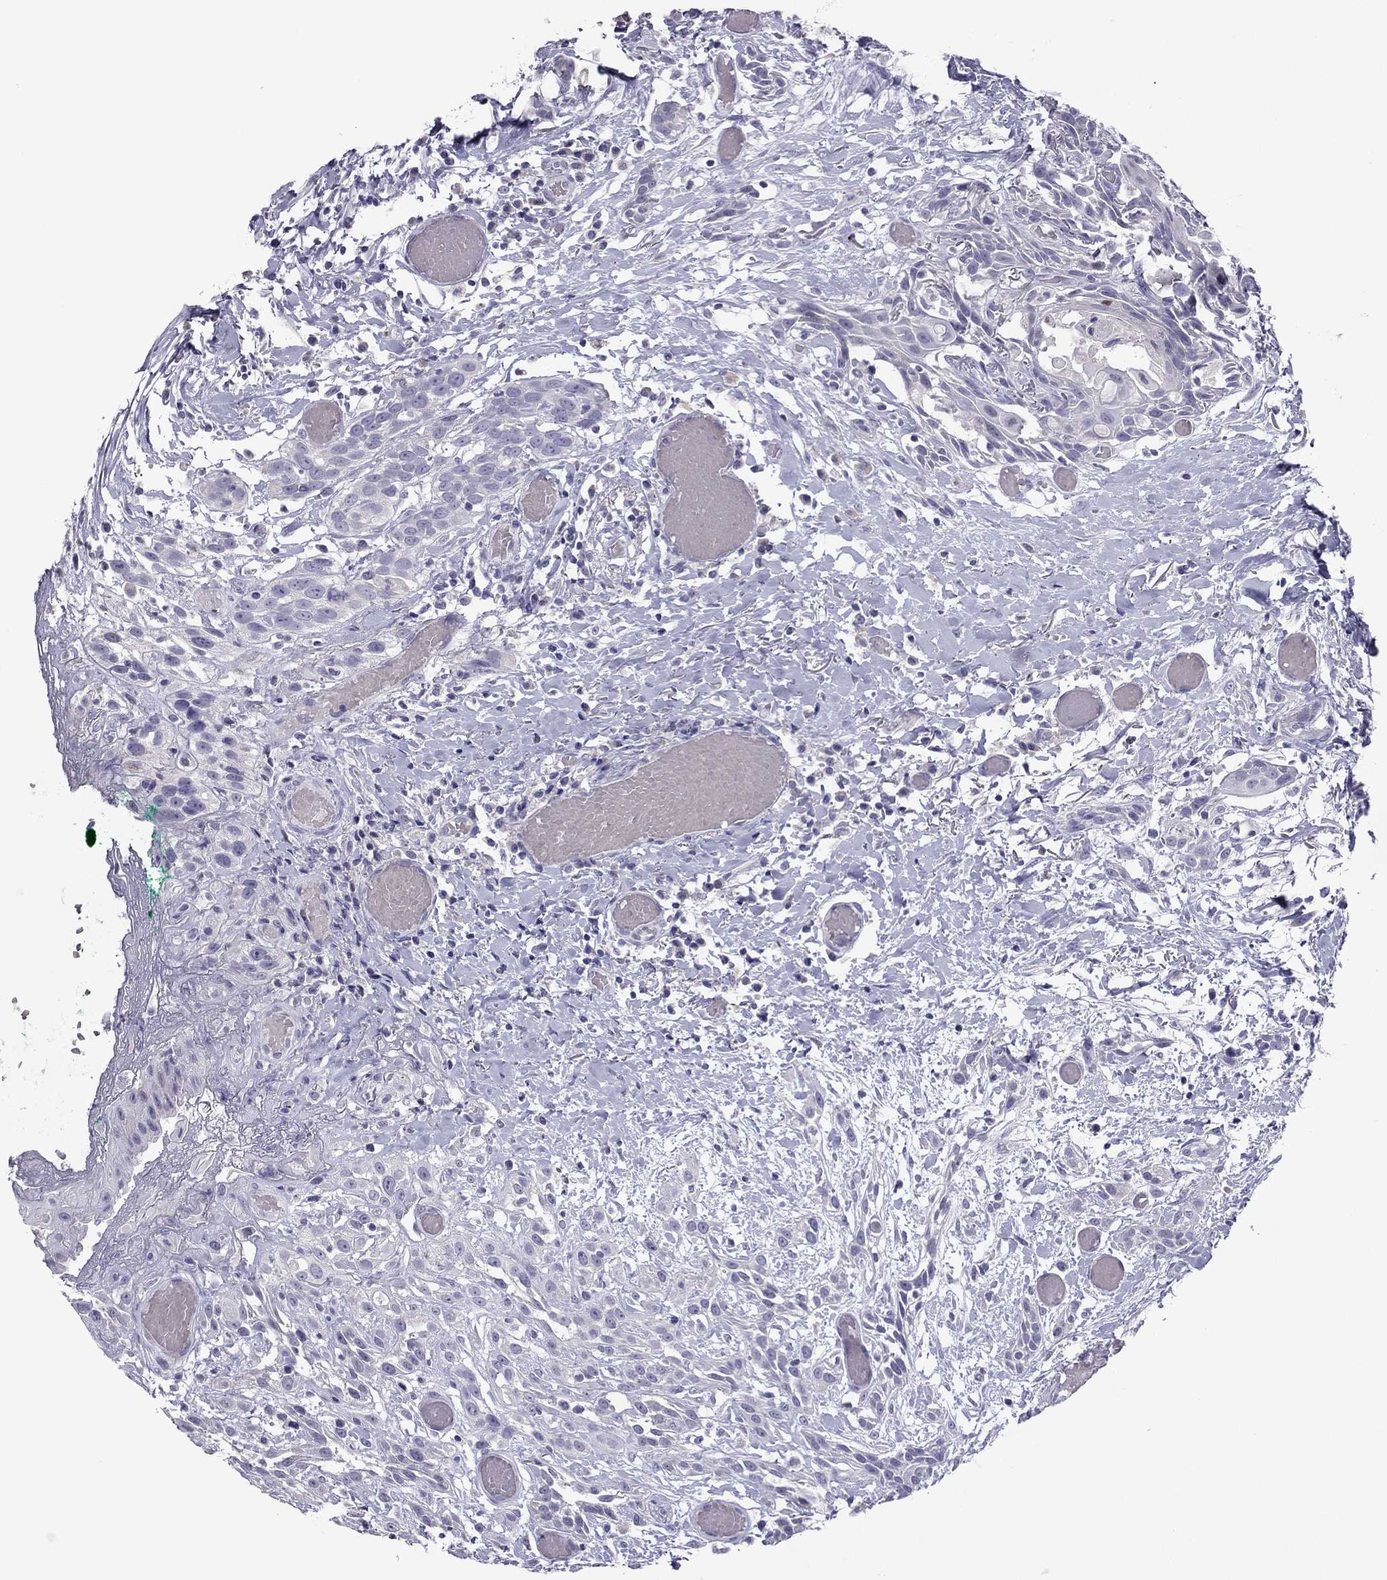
{"staining": {"intensity": "negative", "quantity": "none", "location": "none"}, "tissue": "head and neck cancer", "cell_type": "Tumor cells", "image_type": "cancer", "snomed": [{"axis": "morphology", "description": "Normal tissue, NOS"}, {"axis": "morphology", "description": "Squamous cell carcinoma, NOS"}, {"axis": "topography", "description": "Oral tissue"}, {"axis": "topography", "description": "Salivary gland"}, {"axis": "topography", "description": "Head-Neck"}], "caption": "IHC photomicrograph of squamous cell carcinoma (head and neck) stained for a protein (brown), which exhibits no expression in tumor cells. (DAB immunohistochemistry visualized using brightfield microscopy, high magnification).", "gene": "RGS8", "patient": {"sex": "female", "age": 62}}